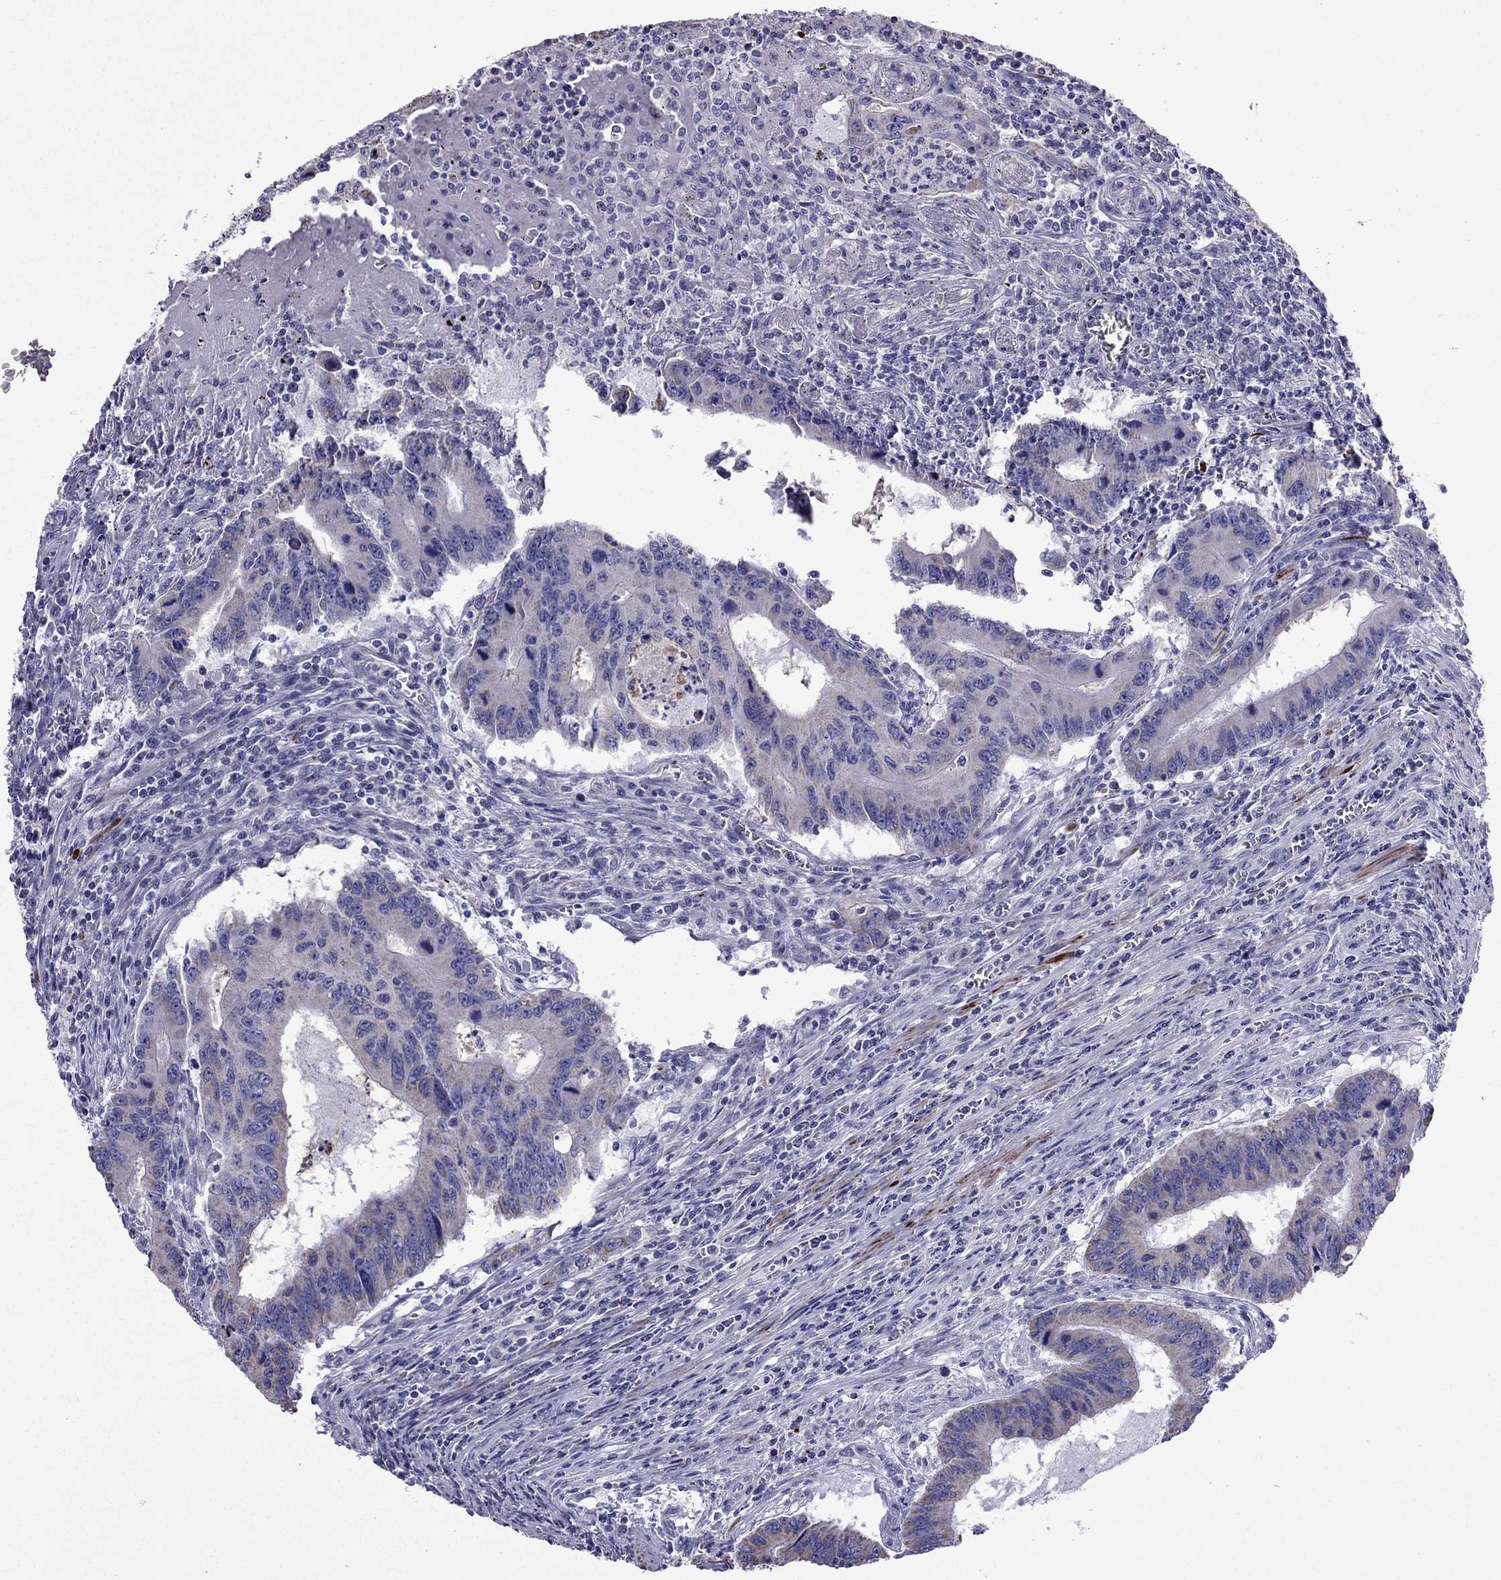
{"staining": {"intensity": "weak", "quantity": "<25%", "location": "cytoplasmic/membranous"}, "tissue": "colorectal cancer", "cell_type": "Tumor cells", "image_type": "cancer", "snomed": [{"axis": "morphology", "description": "Adenocarcinoma, NOS"}, {"axis": "topography", "description": "Colon"}], "caption": "The IHC image has no significant staining in tumor cells of colorectal cancer tissue.", "gene": "DSC1", "patient": {"sex": "male", "age": 53}}